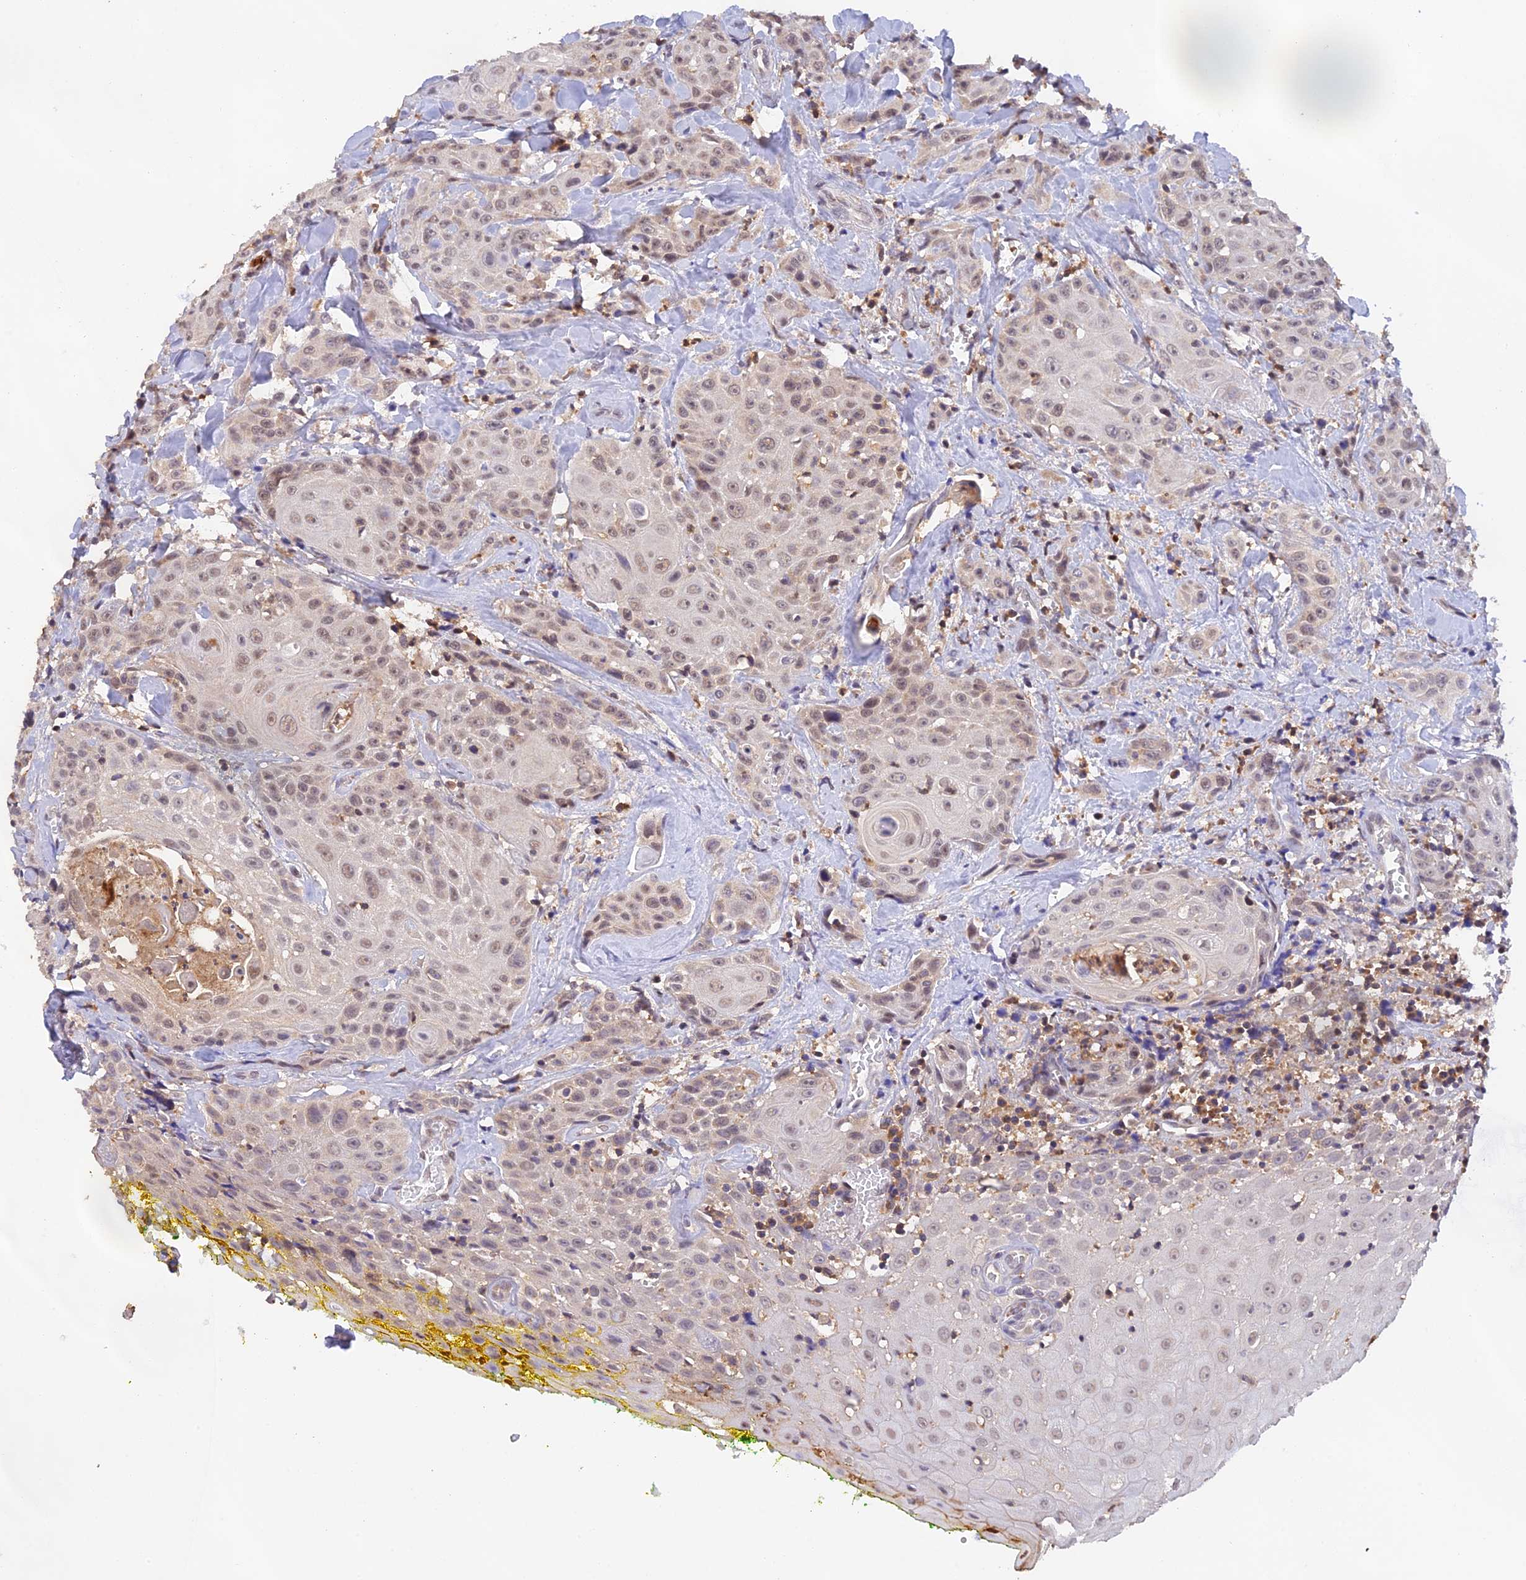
{"staining": {"intensity": "weak", "quantity": "<25%", "location": "nuclear"}, "tissue": "head and neck cancer", "cell_type": "Tumor cells", "image_type": "cancer", "snomed": [{"axis": "morphology", "description": "Squamous cell carcinoma, NOS"}, {"axis": "topography", "description": "Oral tissue"}, {"axis": "topography", "description": "Head-Neck"}], "caption": "This is a histopathology image of IHC staining of head and neck squamous cell carcinoma, which shows no expression in tumor cells.", "gene": "PEX16", "patient": {"sex": "female", "age": 82}}